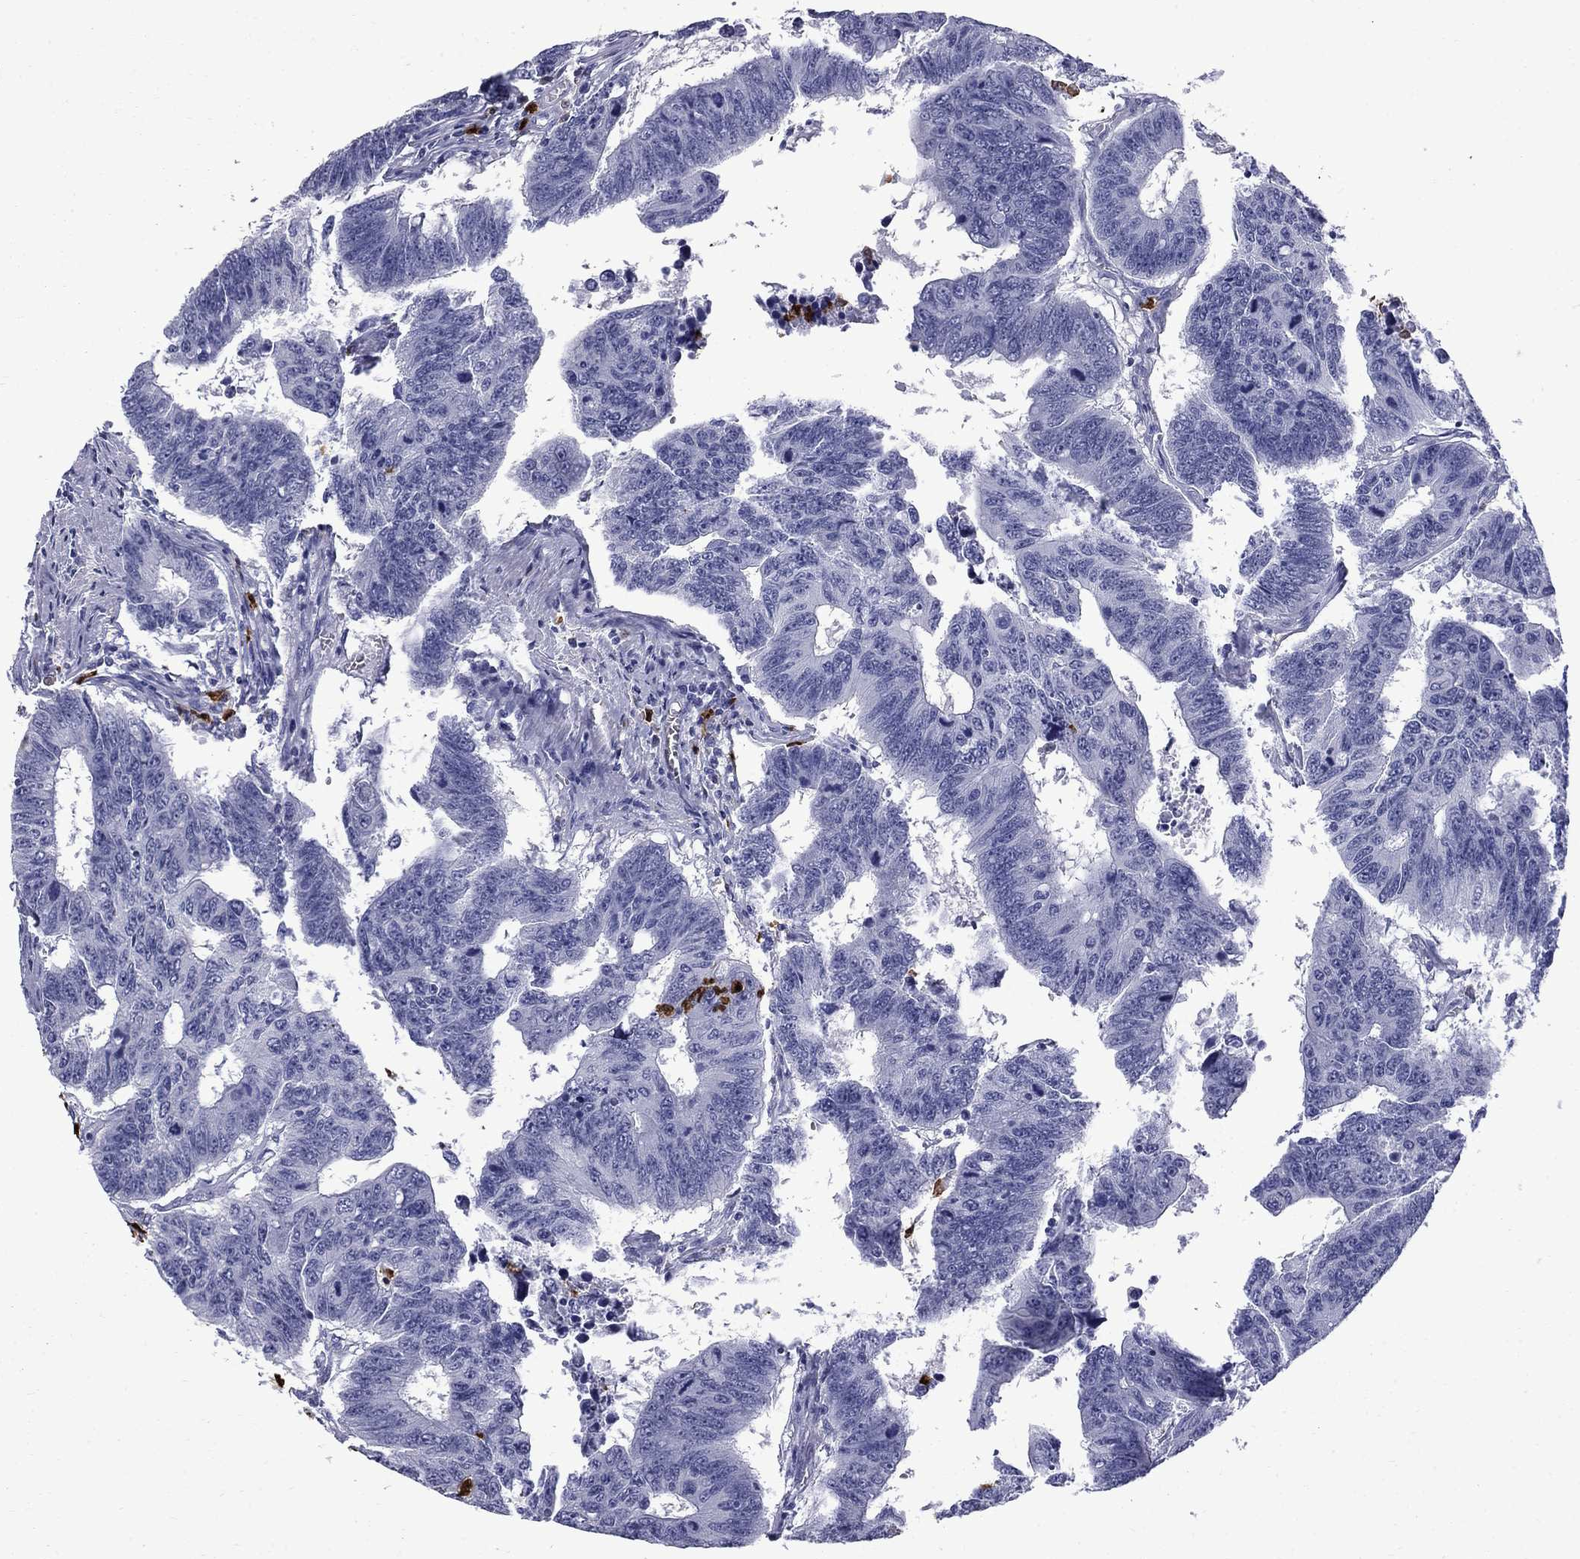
{"staining": {"intensity": "negative", "quantity": "none", "location": "none"}, "tissue": "colorectal cancer", "cell_type": "Tumor cells", "image_type": "cancer", "snomed": [{"axis": "morphology", "description": "Adenocarcinoma, NOS"}, {"axis": "topography", "description": "Appendix"}, {"axis": "topography", "description": "Colon"}, {"axis": "topography", "description": "Cecum"}, {"axis": "topography", "description": "Colon asc"}], "caption": "IHC histopathology image of colorectal cancer stained for a protein (brown), which displays no positivity in tumor cells.", "gene": "TRIM29", "patient": {"sex": "female", "age": 85}}